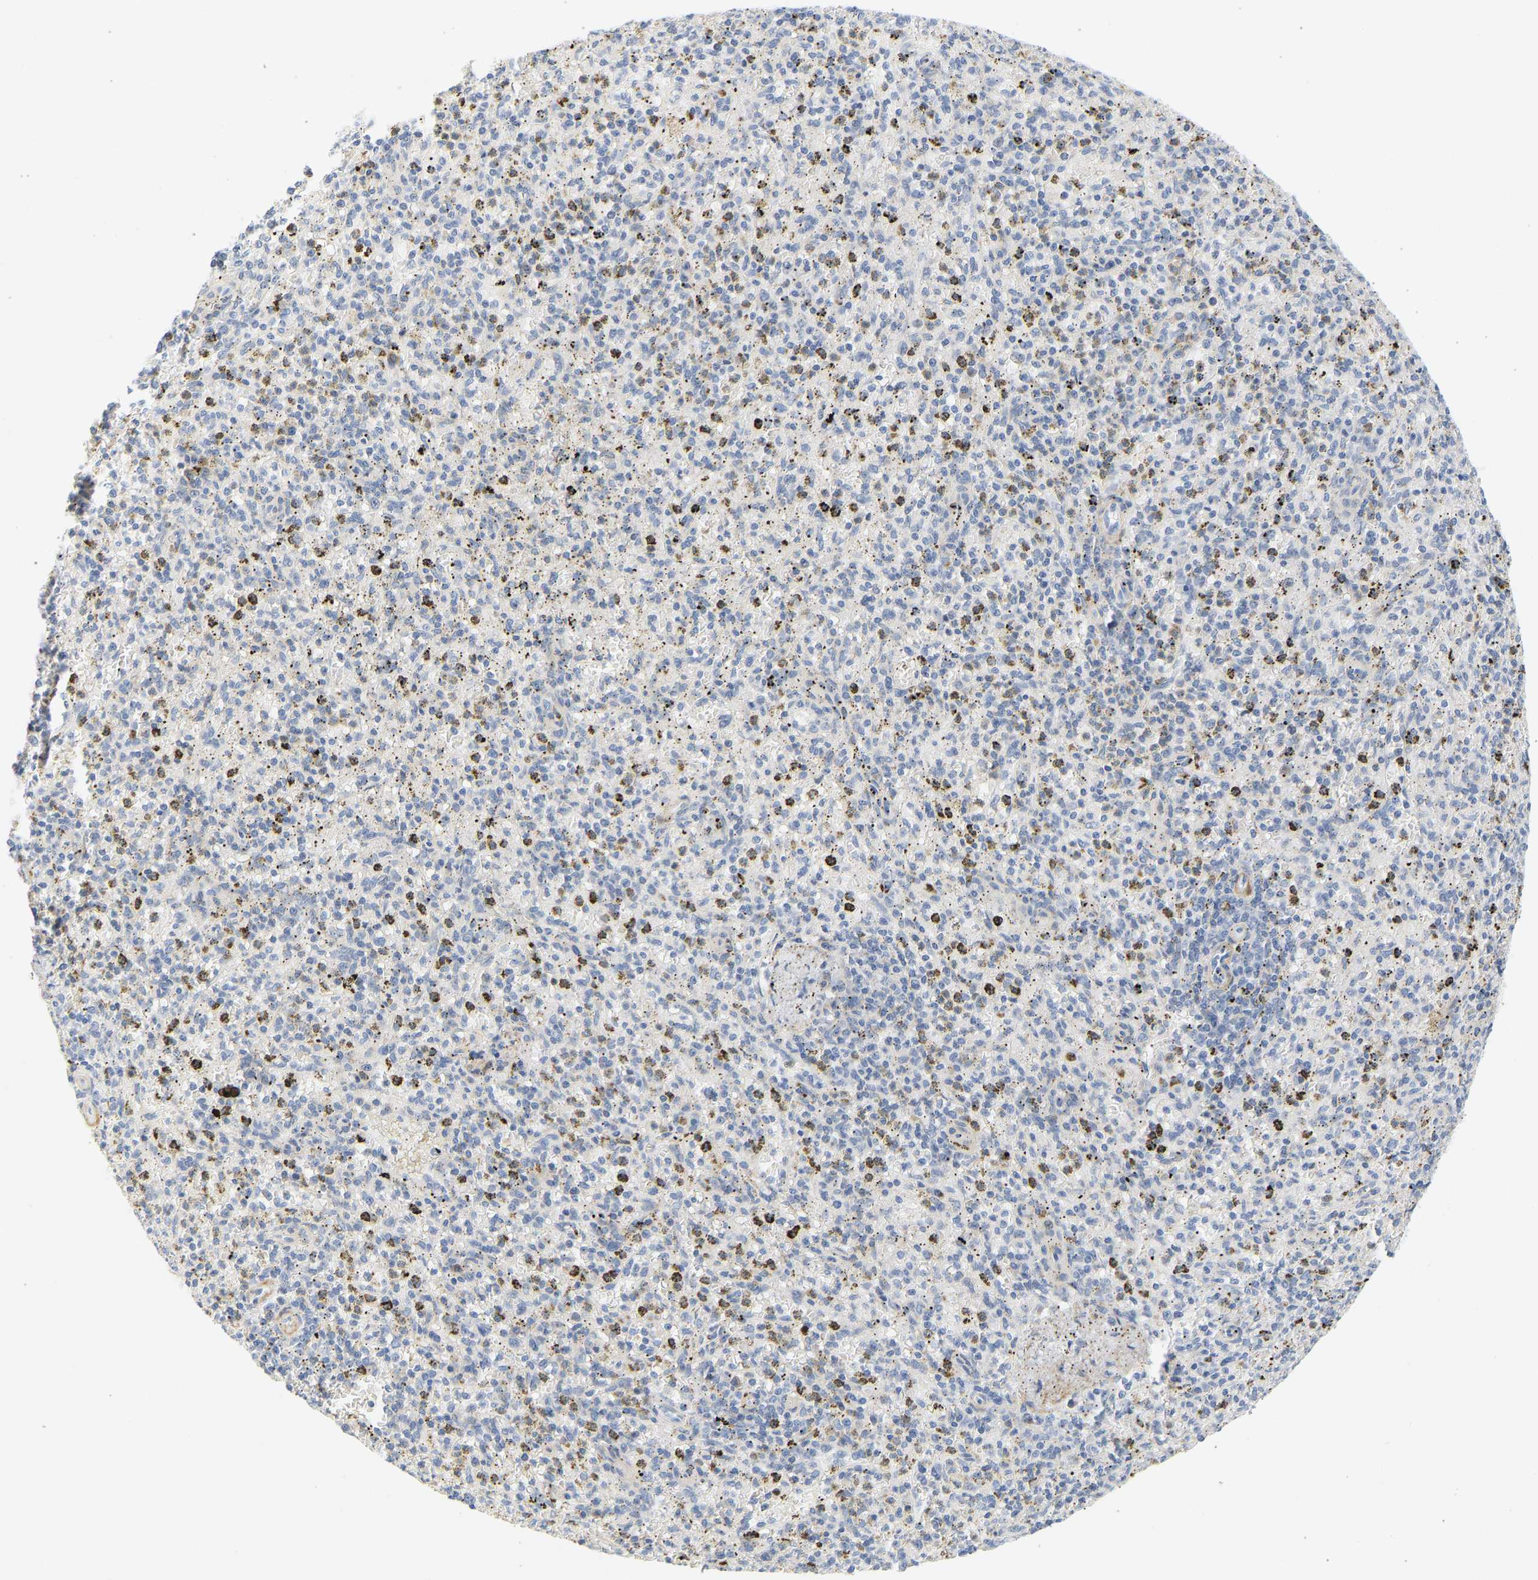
{"staining": {"intensity": "negative", "quantity": "none", "location": "none"}, "tissue": "spleen", "cell_type": "Cells in red pulp", "image_type": "normal", "snomed": [{"axis": "morphology", "description": "Normal tissue, NOS"}, {"axis": "topography", "description": "Spleen"}], "caption": "Immunohistochemical staining of normal spleen displays no significant positivity in cells in red pulp.", "gene": "SLC30A7", "patient": {"sex": "male", "age": 72}}